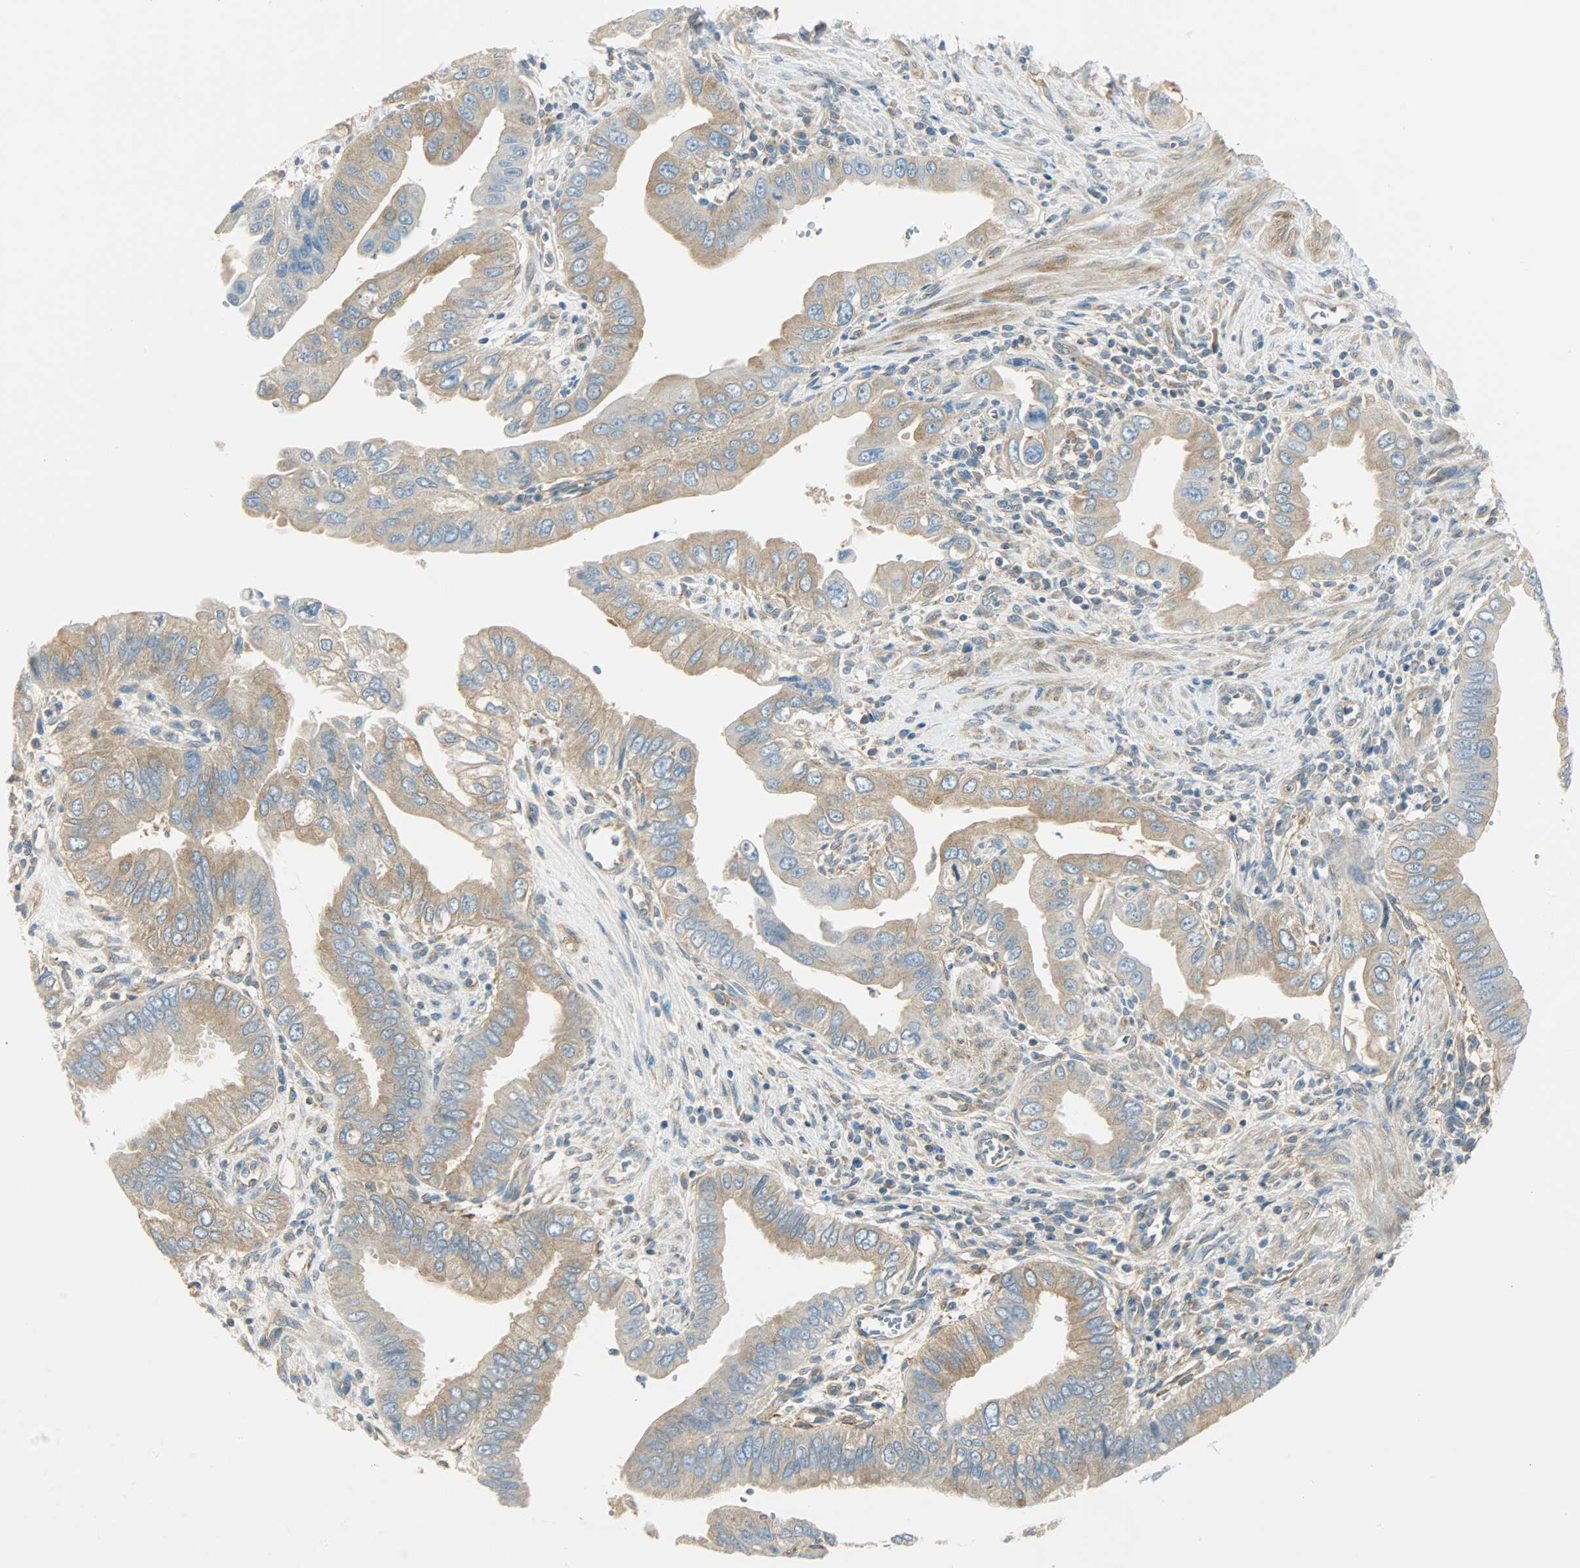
{"staining": {"intensity": "weak", "quantity": ">75%", "location": "cytoplasmic/membranous"}, "tissue": "pancreatic cancer", "cell_type": "Tumor cells", "image_type": "cancer", "snomed": [{"axis": "morphology", "description": "Normal tissue, NOS"}, {"axis": "topography", "description": "Lymph node"}], "caption": "This is an image of immunohistochemistry staining of pancreatic cancer, which shows weak staining in the cytoplasmic/membranous of tumor cells.", "gene": "TSC22D2", "patient": {"sex": "male", "age": 50}}